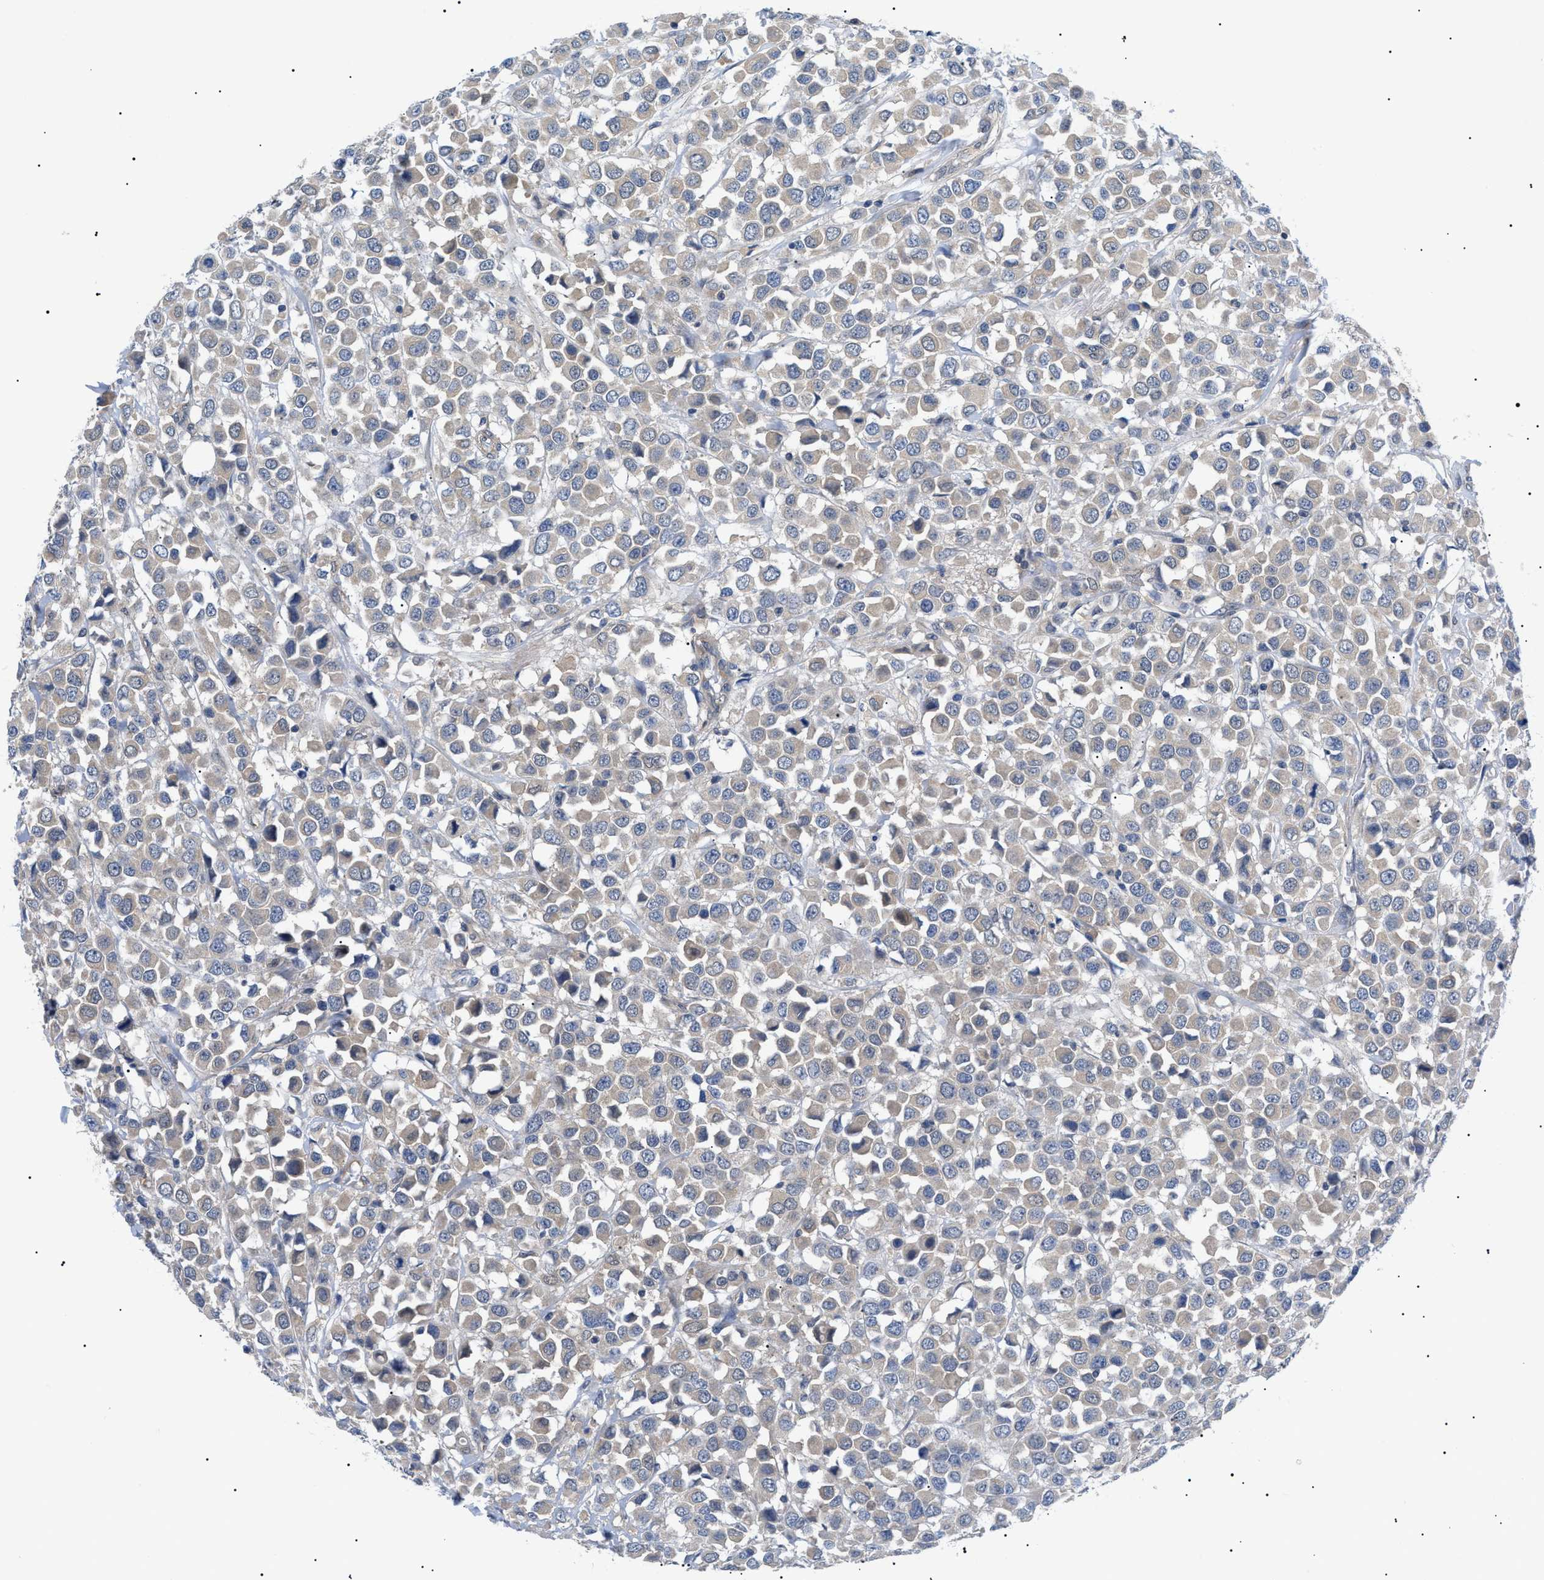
{"staining": {"intensity": "weak", "quantity": ">75%", "location": "cytoplasmic/membranous"}, "tissue": "breast cancer", "cell_type": "Tumor cells", "image_type": "cancer", "snomed": [{"axis": "morphology", "description": "Duct carcinoma"}, {"axis": "topography", "description": "Breast"}], "caption": "This is an image of IHC staining of breast invasive ductal carcinoma, which shows weak staining in the cytoplasmic/membranous of tumor cells.", "gene": "RIPK1", "patient": {"sex": "female", "age": 61}}